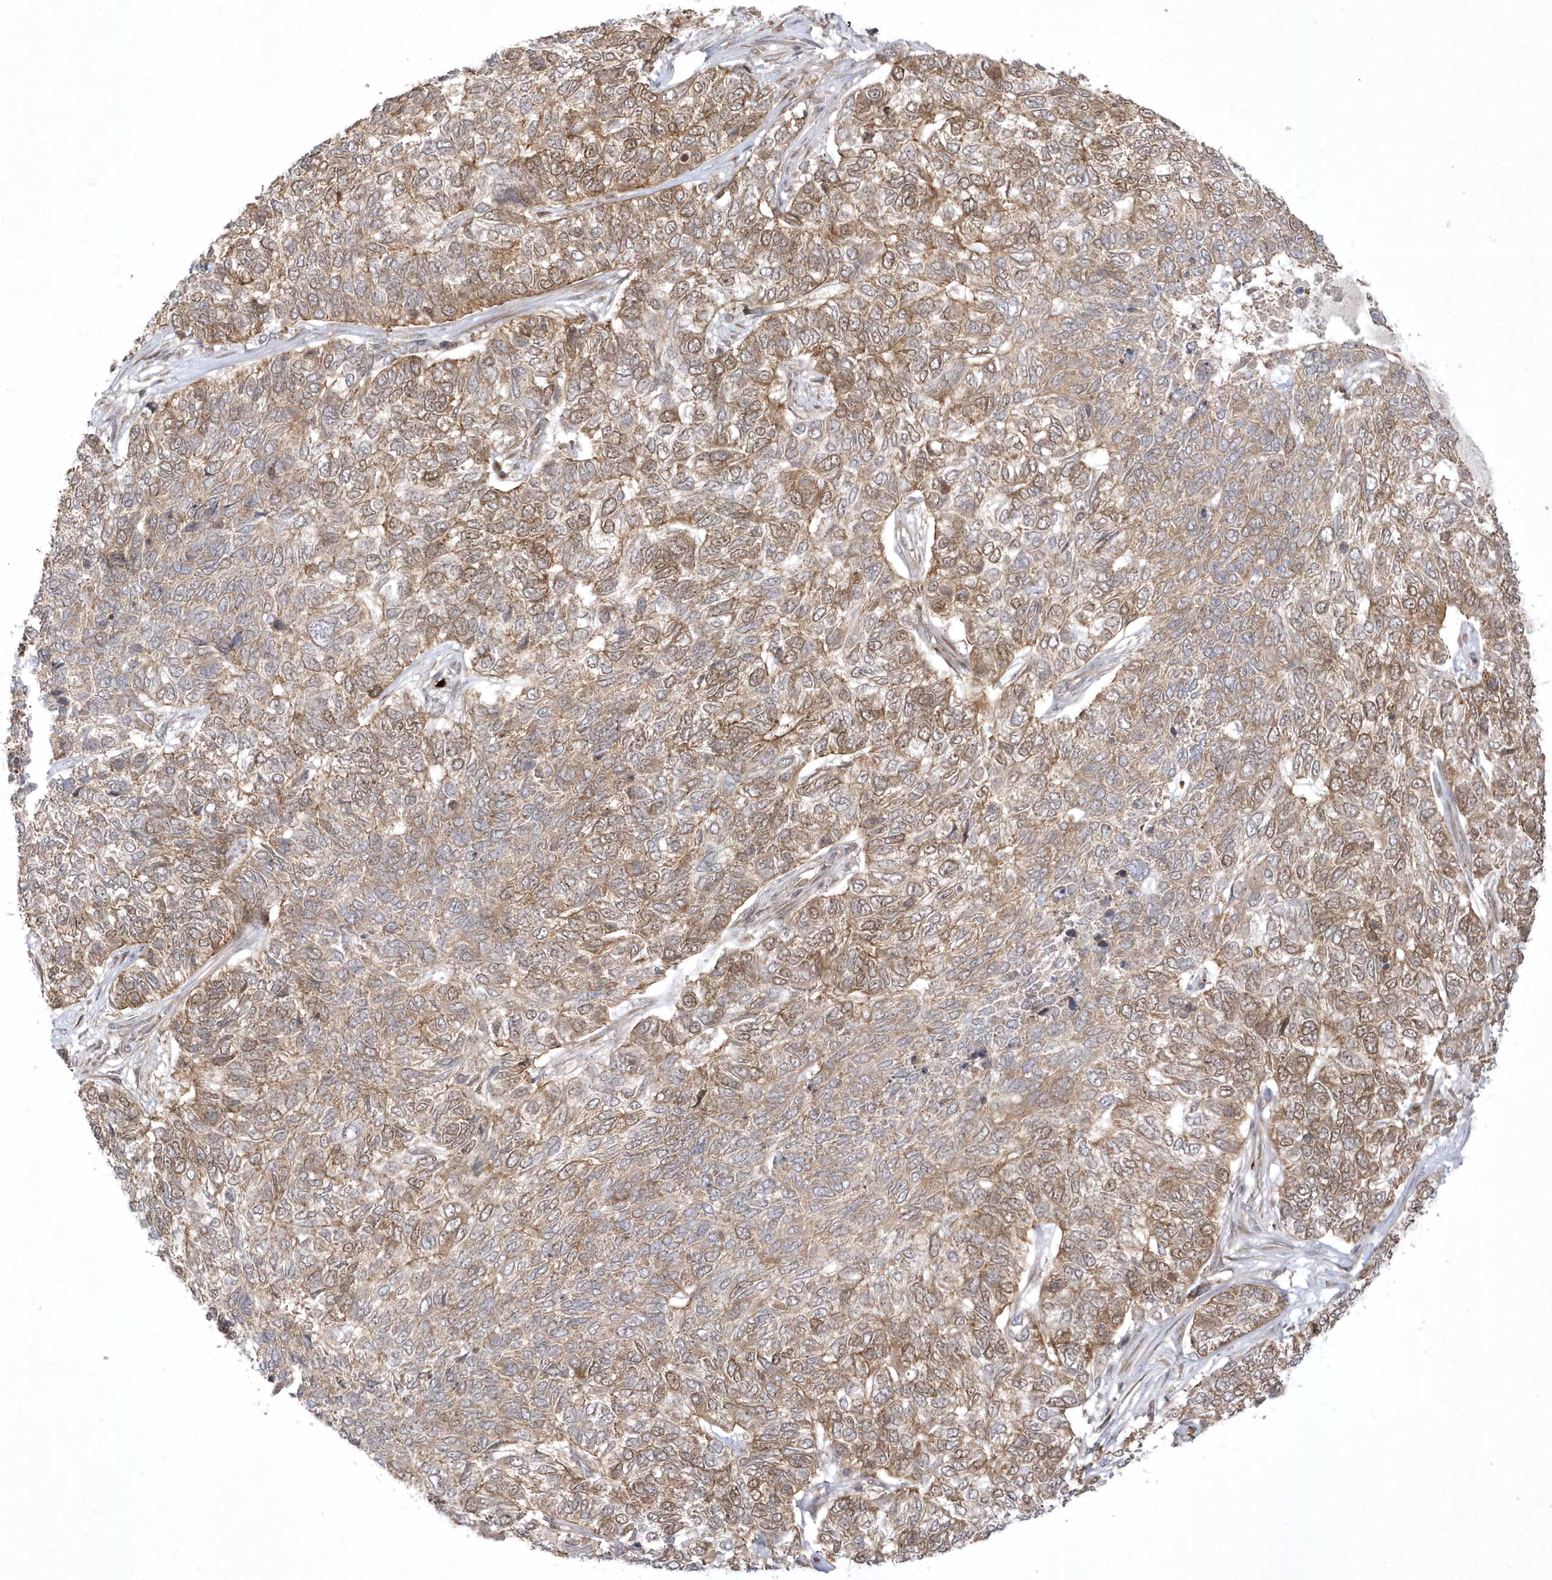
{"staining": {"intensity": "moderate", "quantity": ">75%", "location": "cytoplasmic/membranous,nuclear"}, "tissue": "skin cancer", "cell_type": "Tumor cells", "image_type": "cancer", "snomed": [{"axis": "morphology", "description": "Basal cell carcinoma"}, {"axis": "topography", "description": "Skin"}], "caption": "High-power microscopy captured an IHC micrograph of skin cancer (basal cell carcinoma), revealing moderate cytoplasmic/membranous and nuclear positivity in about >75% of tumor cells. The staining is performed using DAB (3,3'-diaminobenzidine) brown chromogen to label protein expression. The nuclei are counter-stained blue using hematoxylin.", "gene": "NAF1", "patient": {"sex": "female", "age": 65}}